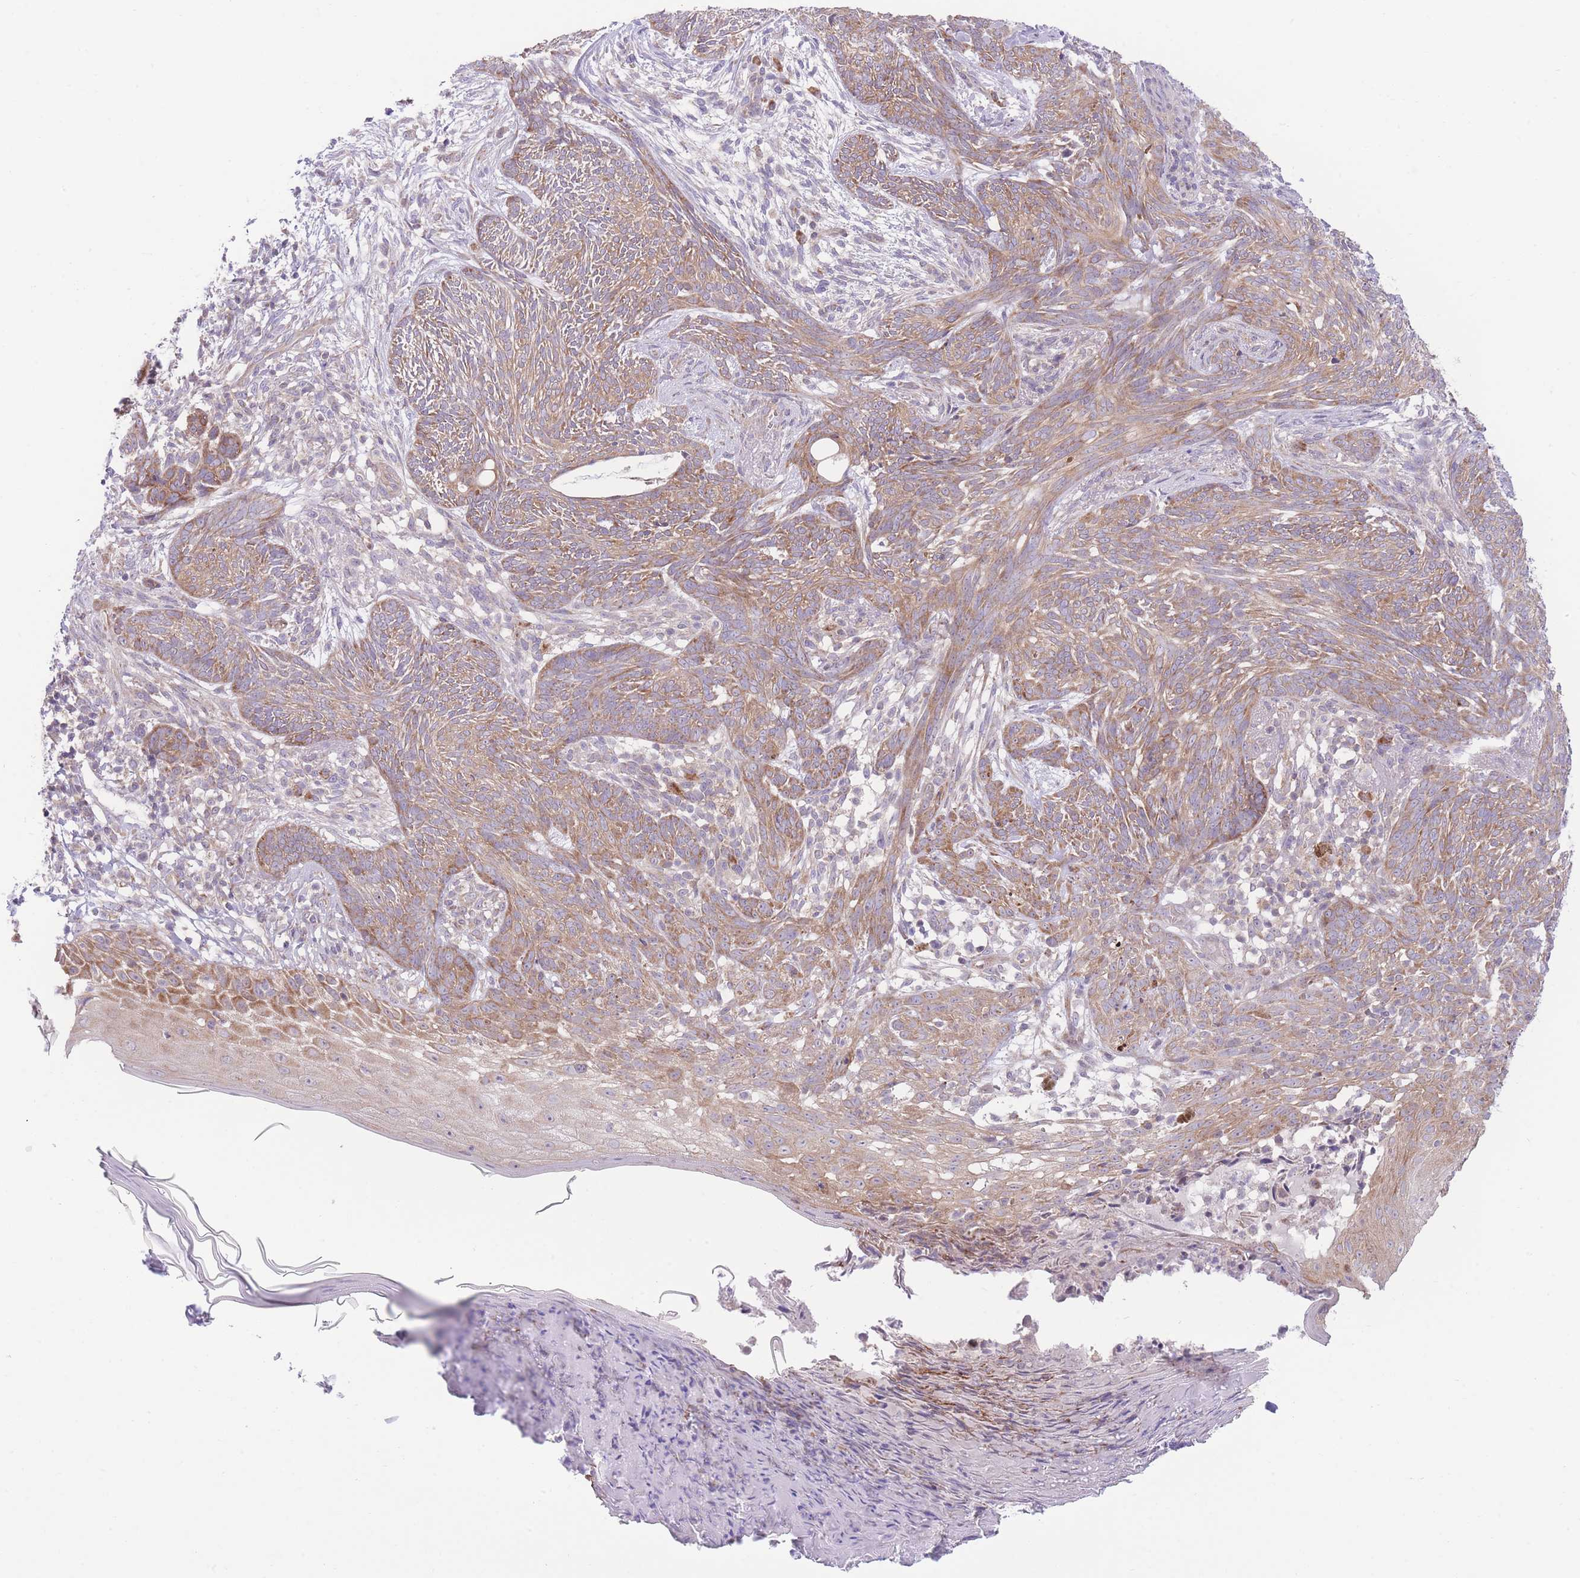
{"staining": {"intensity": "moderate", "quantity": ">75%", "location": "cytoplasmic/membranous"}, "tissue": "skin cancer", "cell_type": "Tumor cells", "image_type": "cancer", "snomed": [{"axis": "morphology", "description": "Basal cell carcinoma"}, {"axis": "topography", "description": "Skin"}], "caption": "Moderate cytoplasmic/membranous staining is seen in approximately >75% of tumor cells in skin basal cell carcinoma.", "gene": "BOLA2B", "patient": {"sex": "male", "age": 73}}